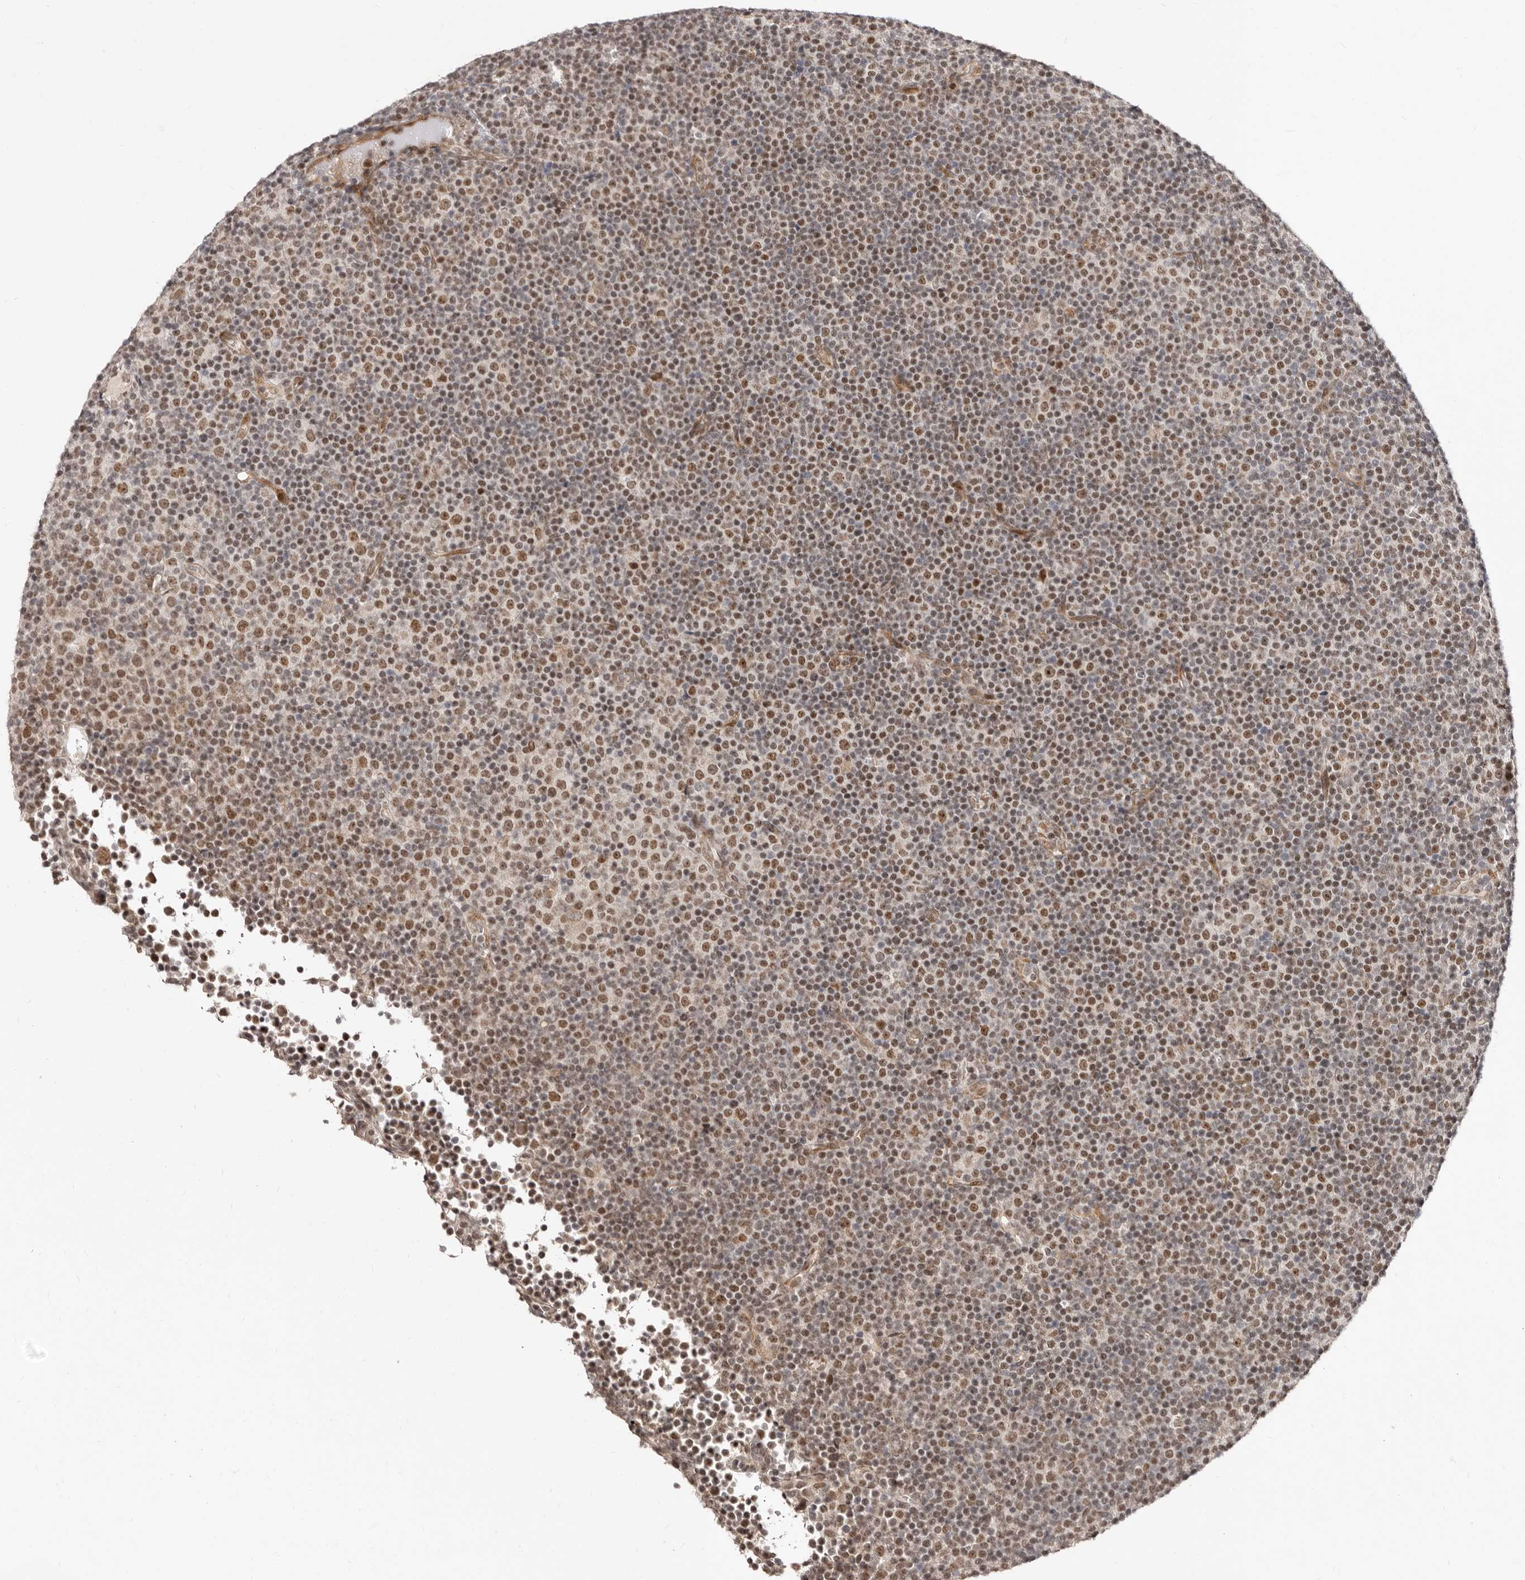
{"staining": {"intensity": "moderate", "quantity": ">75%", "location": "nuclear"}, "tissue": "lymphoma", "cell_type": "Tumor cells", "image_type": "cancer", "snomed": [{"axis": "morphology", "description": "Malignant lymphoma, non-Hodgkin's type, Low grade"}, {"axis": "topography", "description": "Lymph node"}], "caption": "Approximately >75% of tumor cells in human lymphoma exhibit moderate nuclear protein positivity as visualized by brown immunohistochemical staining.", "gene": "SRCAP", "patient": {"sex": "female", "age": 67}}